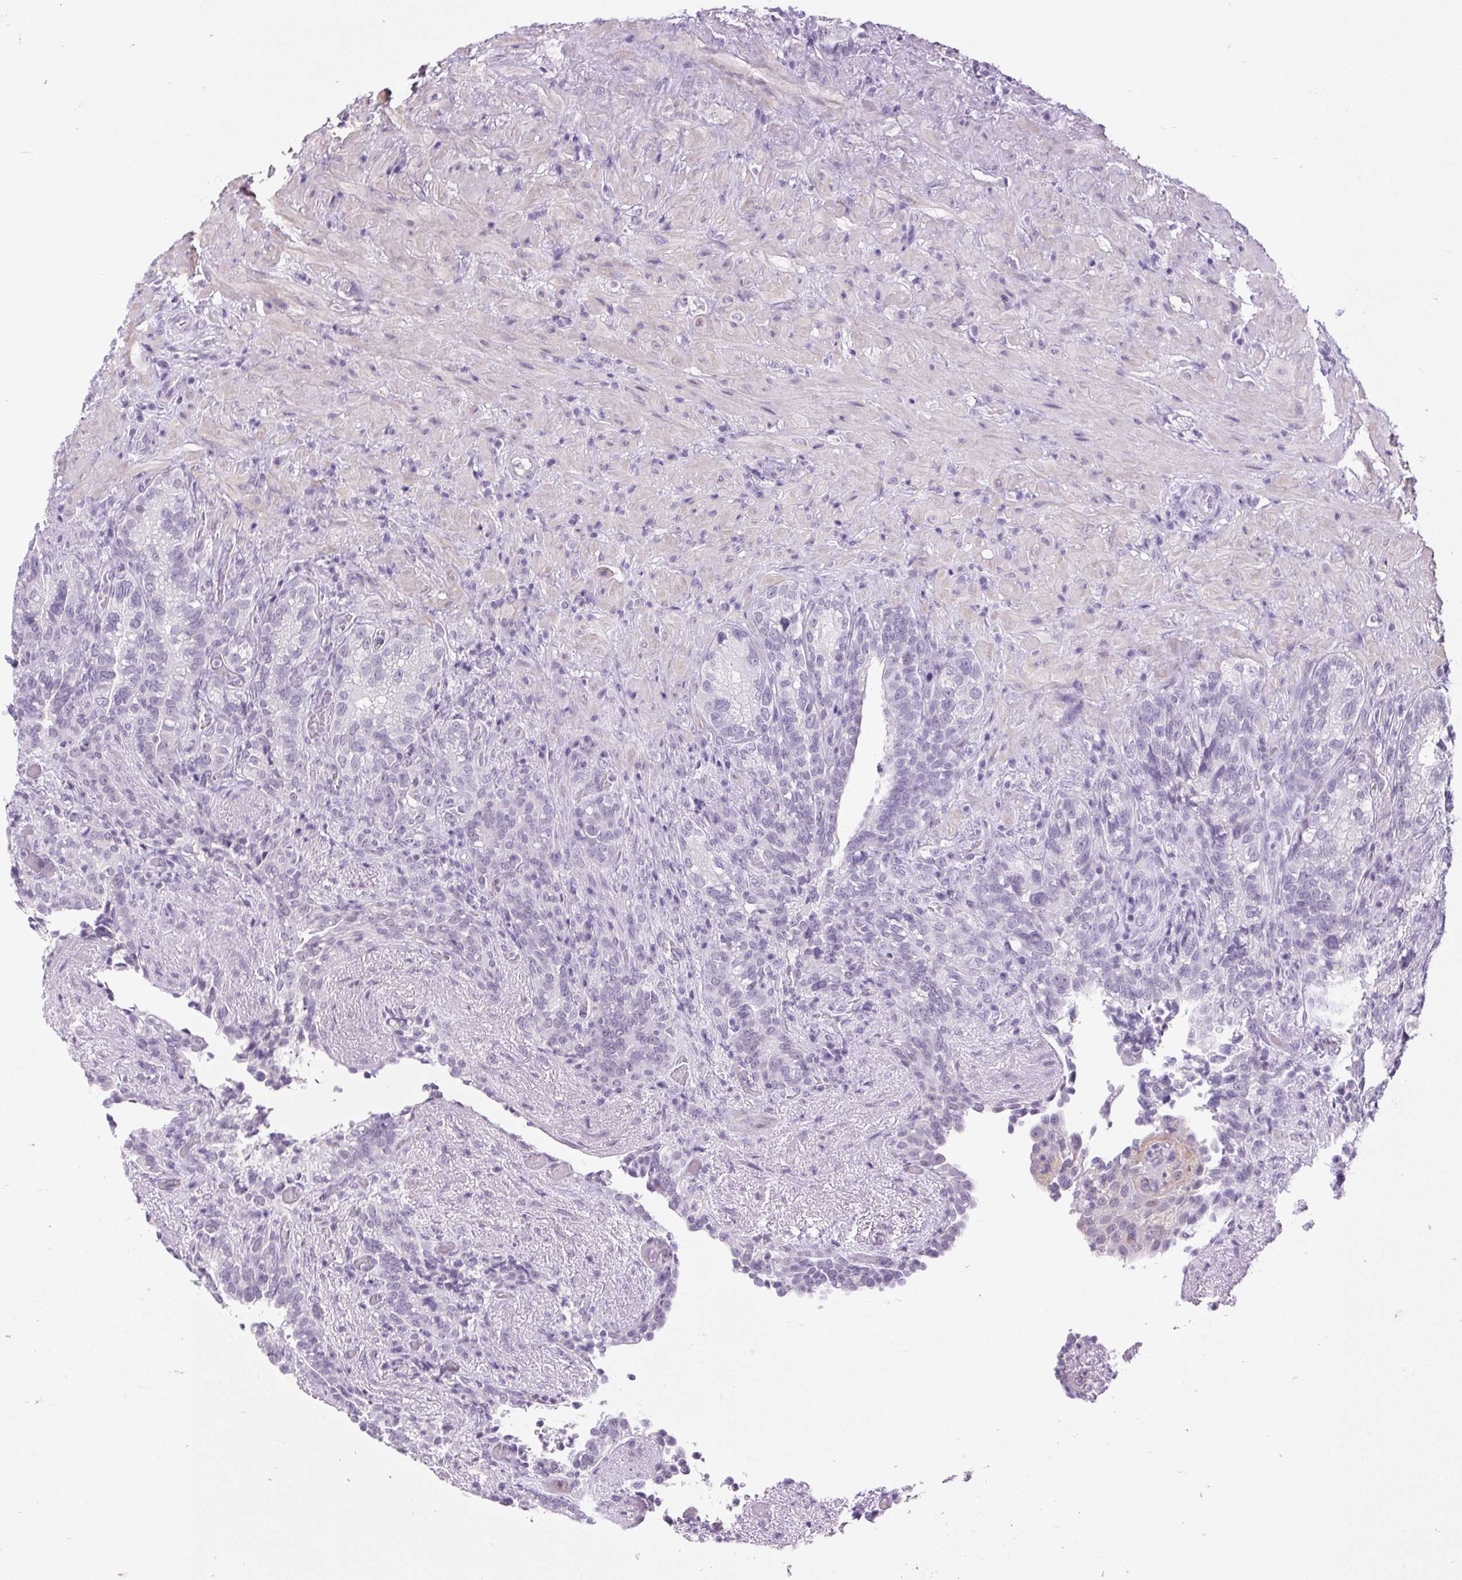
{"staining": {"intensity": "negative", "quantity": "none", "location": "none"}, "tissue": "seminal vesicle", "cell_type": "Glandular cells", "image_type": "normal", "snomed": [{"axis": "morphology", "description": "Normal tissue, NOS"}, {"axis": "topography", "description": "Seminal veicle"}], "caption": "Image shows no protein positivity in glandular cells of normal seminal vesicle. (DAB (3,3'-diaminobenzidine) IHC with hematoxylin counter stain).", "gene": "BCAS1", "patient": {"sex": "male", "age": 68}}